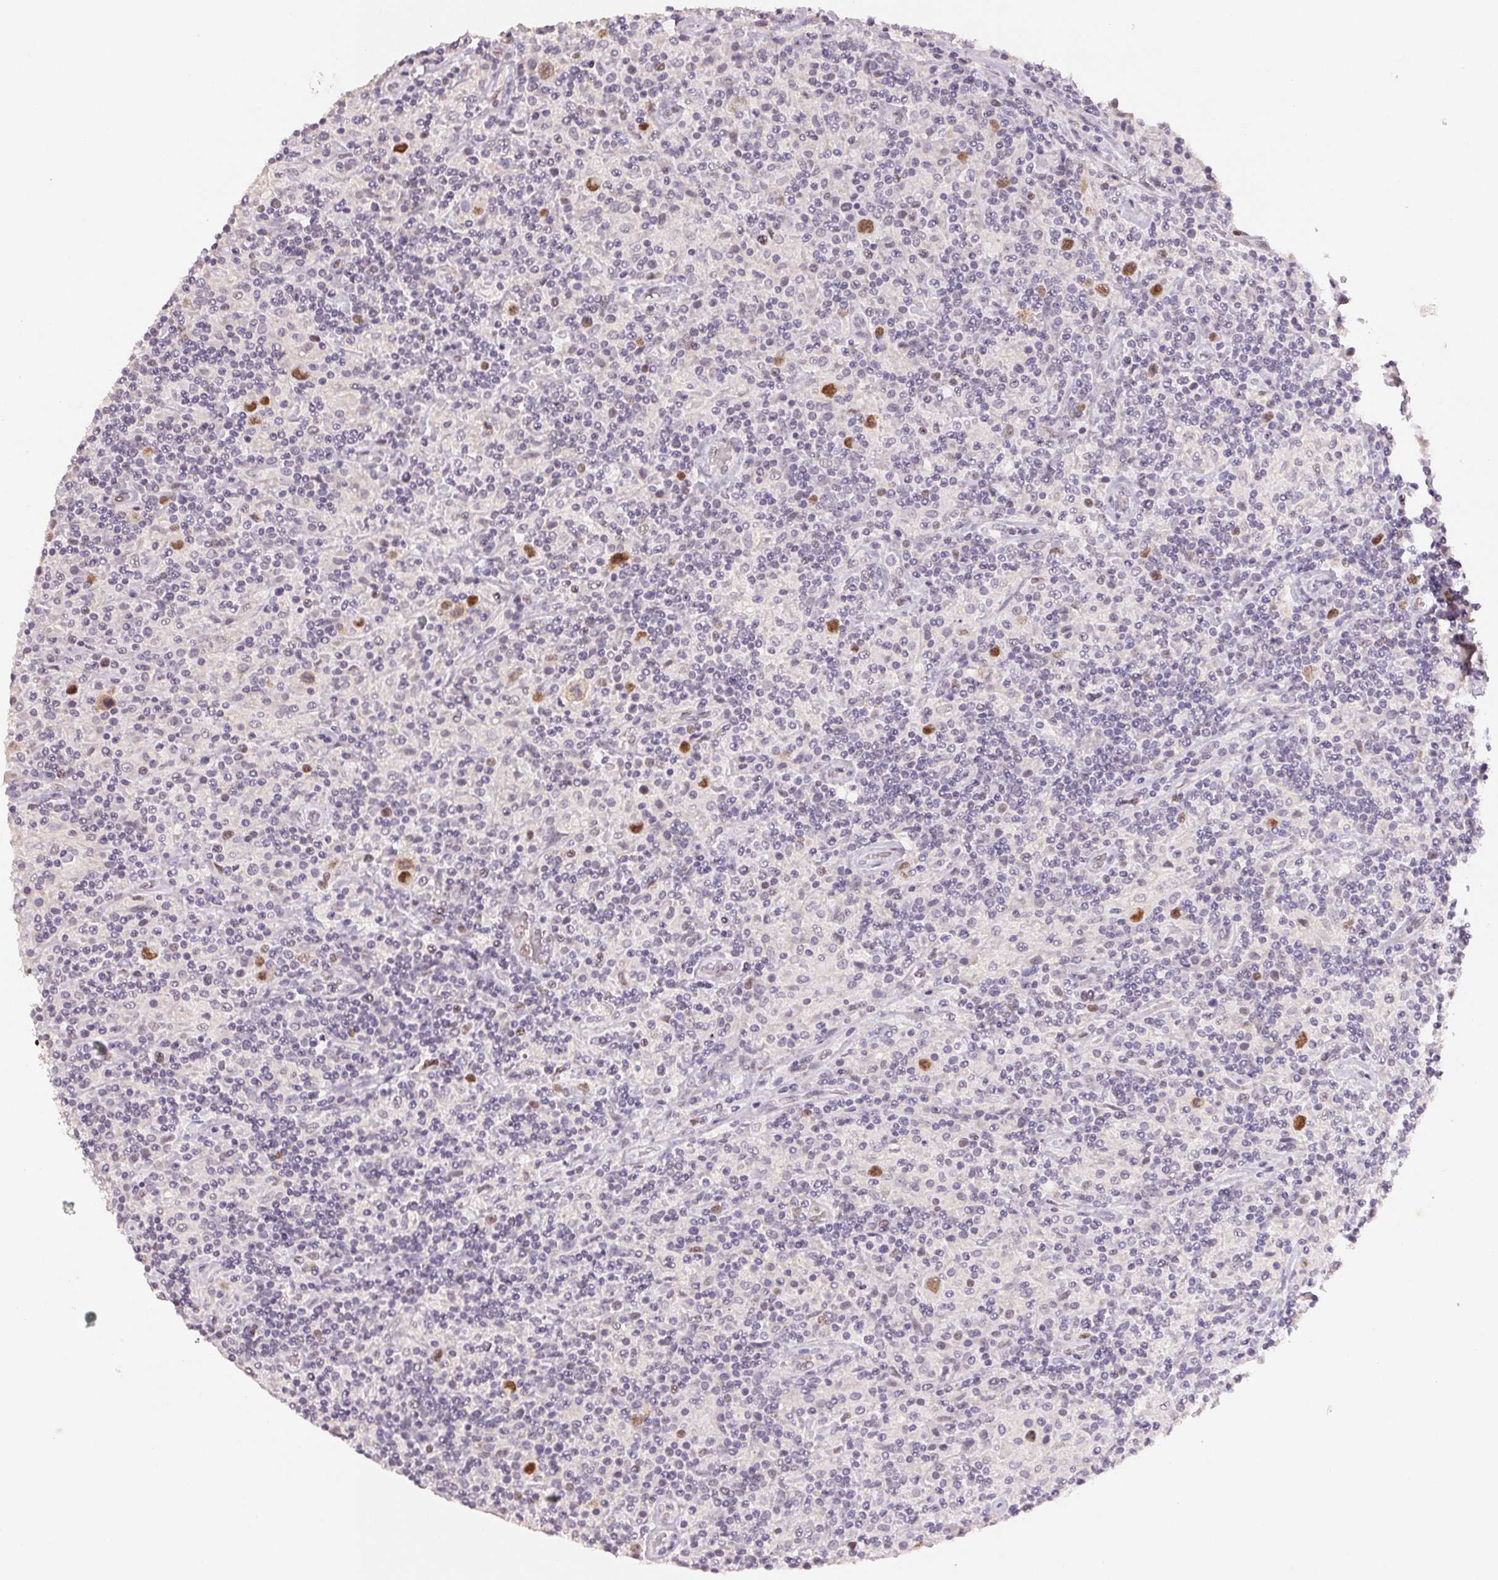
{"staining": {"intensity": "moderate", "quantity": "25%-75%", "location": "nuclear"}, "tissue": "lymphoma", "cell_type": "Tumor cells", "image_type": "cancer", "snomed": [{"axis": "morphology", "description": "Hodgkin's disease, NOS"}, {"axis": "topography", "description": "Lymph node"}], "caption": "Moderate nuclear staining is present in approximately 25%-75% of tumor cells in lymphoma. Immunohistochemistry (ihc) stains the protein of interest in brown and the nuclei are stained blue.", "gene": "POLR3G", "patient": {"sex": "male", "age": 70}}